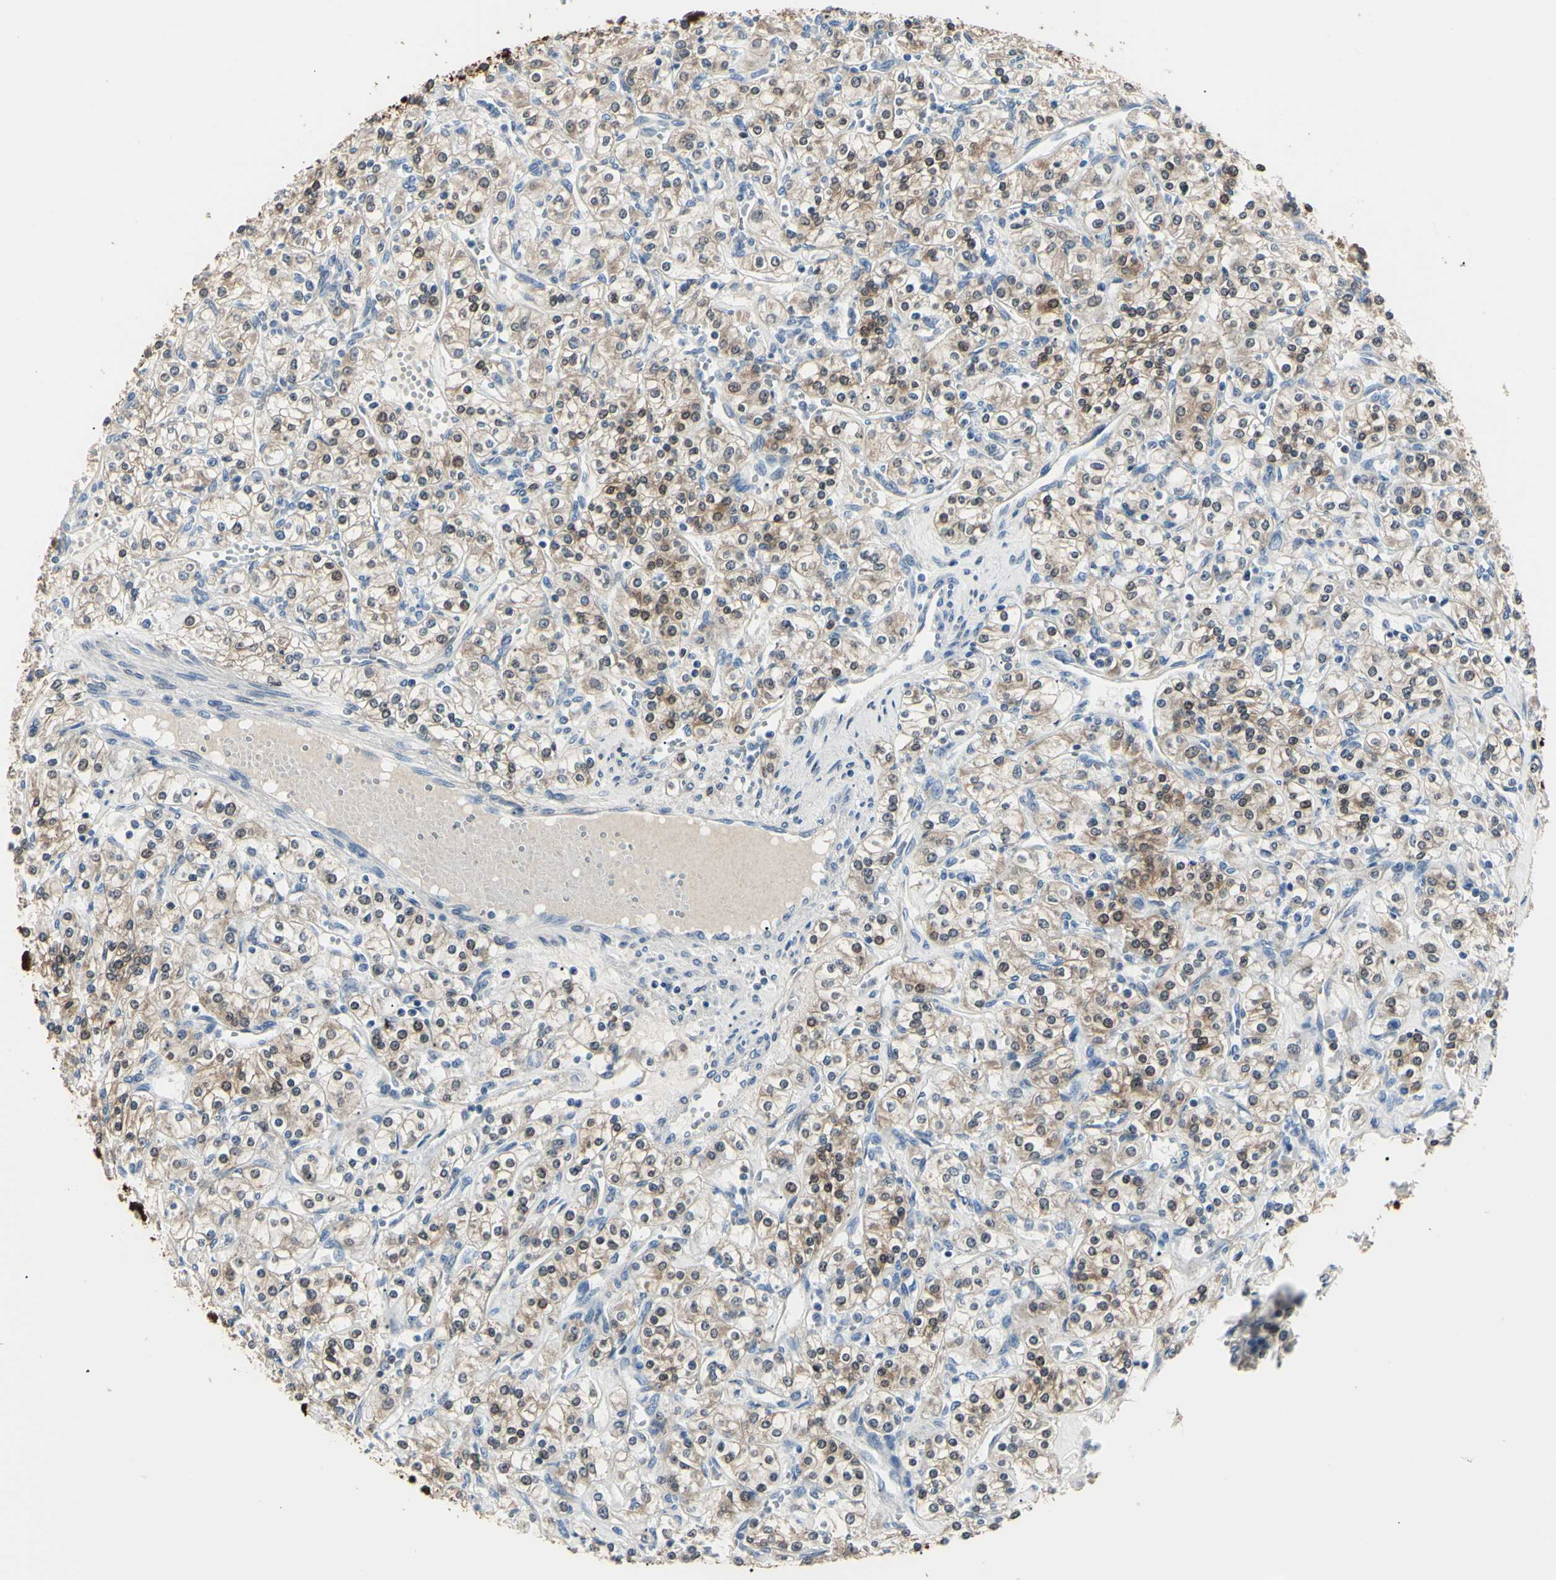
{"staining": {"intensity": "weak", "quantity": "<25%", "location": "cytoplasmic/membranous,nuclear"}, "tissue": "renal cancer", "cell_type": "Tumor cells", "image_type": "cancer", "snomed": [{"axis": "morphology", "description": "Adenocarcinoma, NOS"}, {"axis": "topography", "description": "Kidney"}], "caption": "There is no significant staining in tumor cells of renal cancer (adenocarcinoma).", "gene": "AKR1C3", "patient": {"sex": "male", "age": 77}}